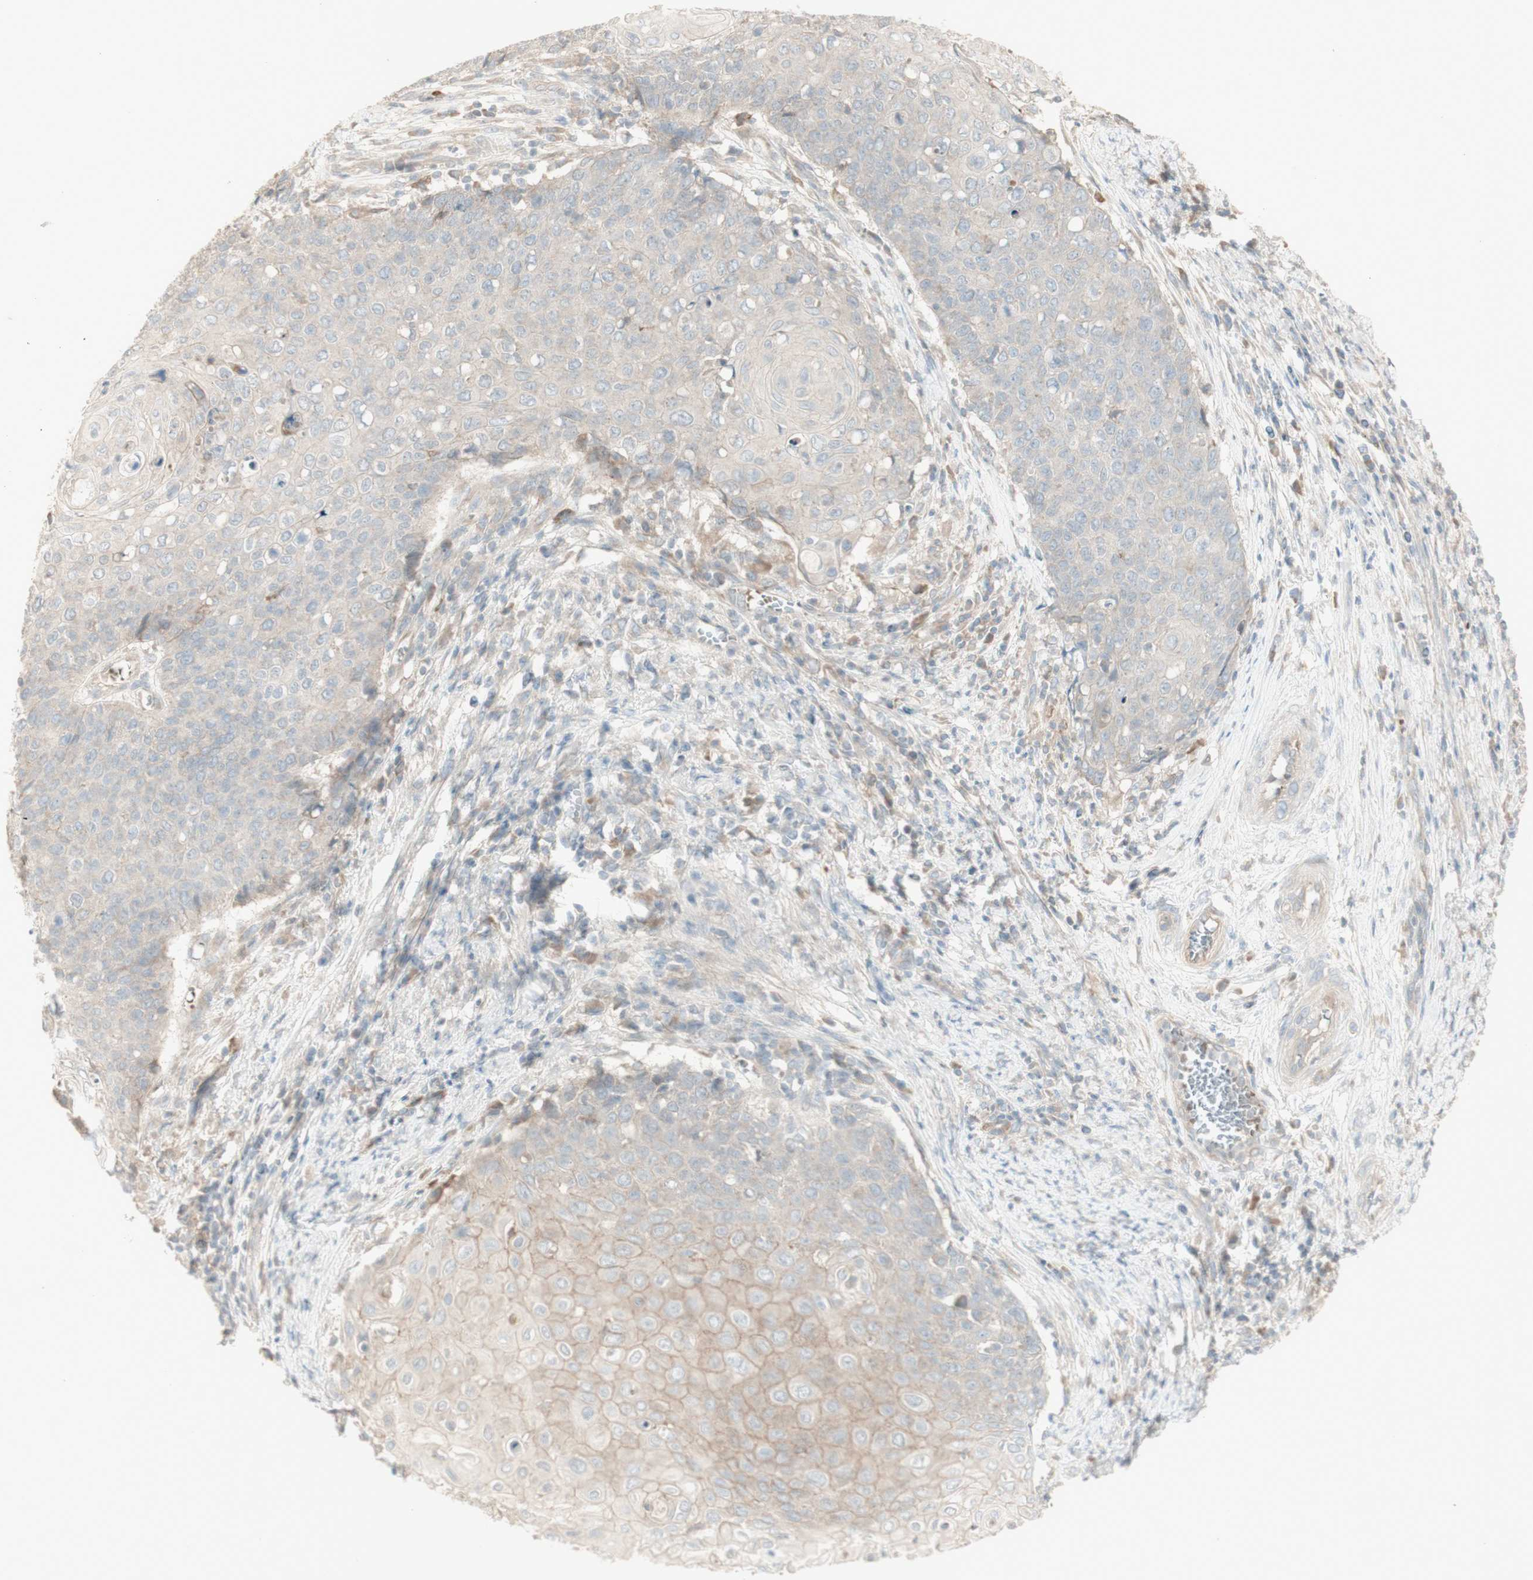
{"staining": {"intensity": "weak", "quantity": "<25%", "location": "cytoplasmic/membranous"}, "tissue": "cervical cancer", "cell_type": "Tumor cells", "image_type": "cancer", "snomed": [{"axis": "morphology", "description": "Squamous cell carcinoma, NOS"}, {"axis": "topography", "description": "Cervix"}], "caption": "Immunohistochemistry micrograph of cervical cancer stained for a protein (brown), which displays no positivity in tumor cells.", "gene": "PTGER4", "patient": {"sex": "female", "age": 39}}